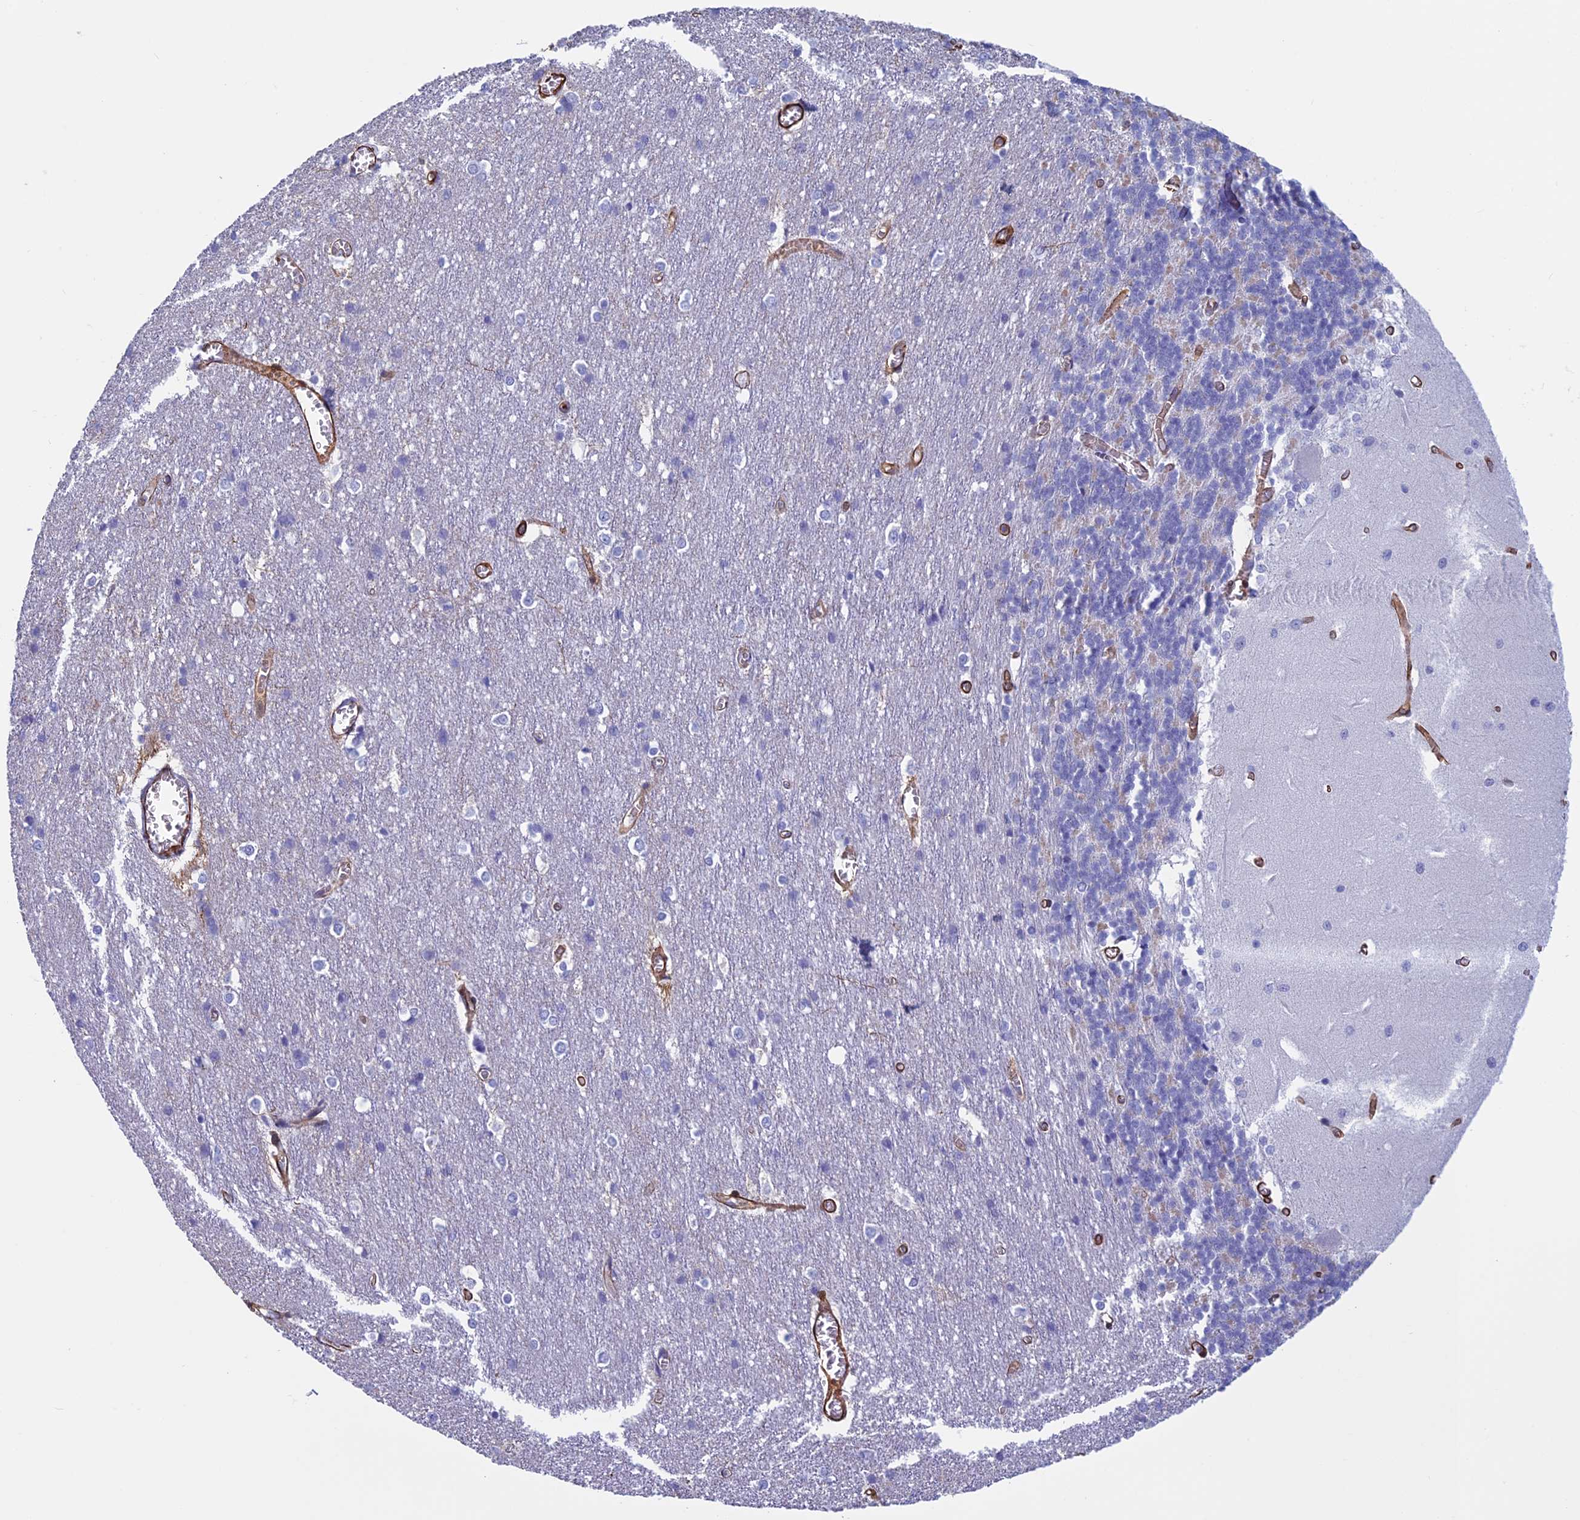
{"staining": {"intensity": "negative", "quantity": "none", "location": "none"}, "tissue": "cerebellum", "cell_type": "Cells in granular layer", "image_type": "normal", "snomed": [{"axis": "morphology", "description": "Normal tissue, NOS"}, {"axis": "topography", "description": "Cerebellum"}], "caption": "A high-resolution photomicrograph shows IHC staining of benign cerebellum, which exhibits no significant staining in cells in granular layer.", "gene": "ANGPTL2", "patient": {"sex": "male", "age": 37}}